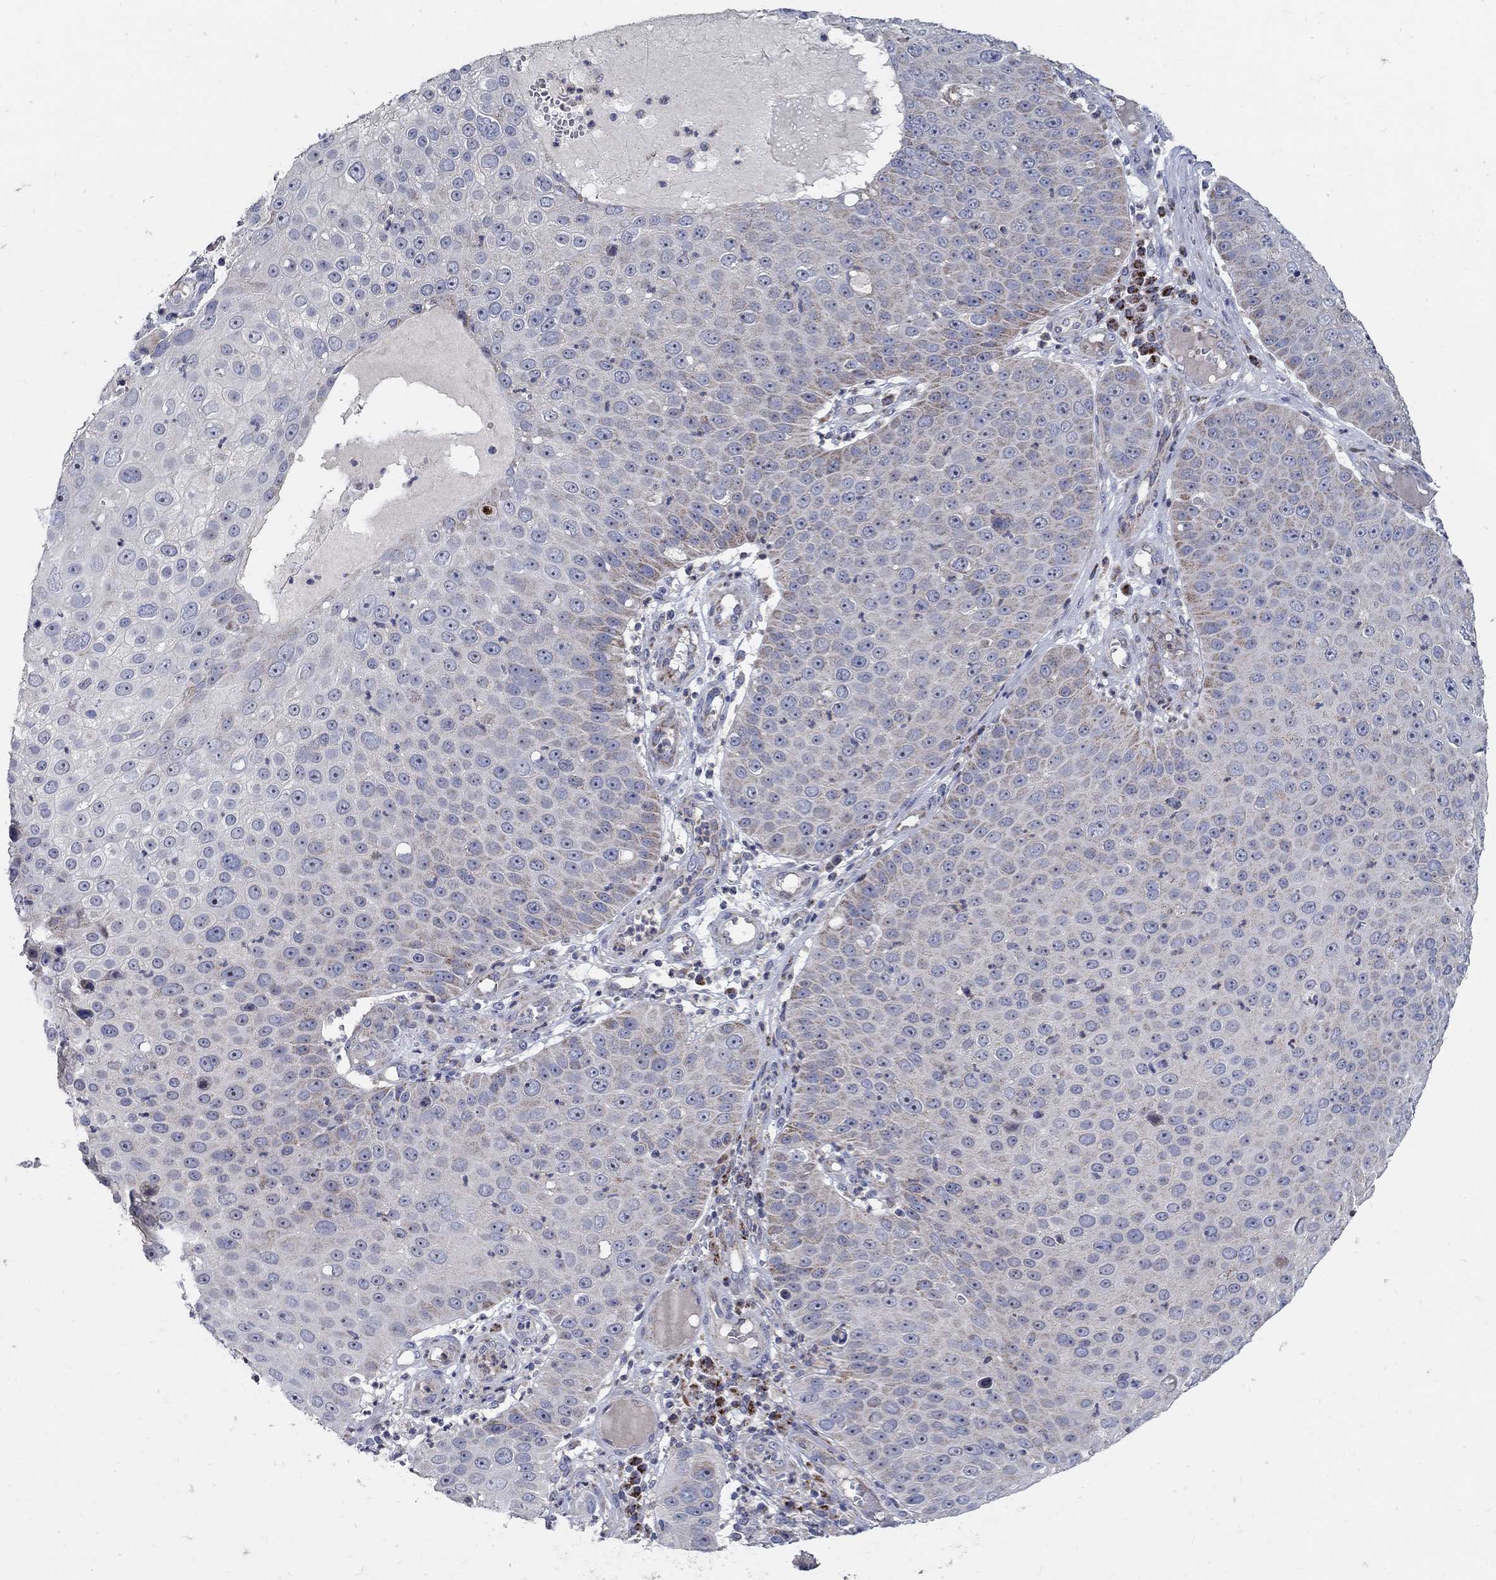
{"staining": {"intensity": "weak", "quantity": "<25%", "location": "cytoplasmic/membranous"}, "tissue": "skin cancer", "cell_type": "Tumor cells", "image_type": "cancer", "snomed": [{"axis": "morphology", "description": "Squamous cell carcinoma, NOS"}, {"axis": "topography", "description": "Skin"}], "caption": "This is an immunohistochemistry (IHC) micrograph of skin squamous cell carcinoma. There is no positivity in tumor cells.", "gene": "HMX2", "patient": {"sex": "male", "age": 71}}